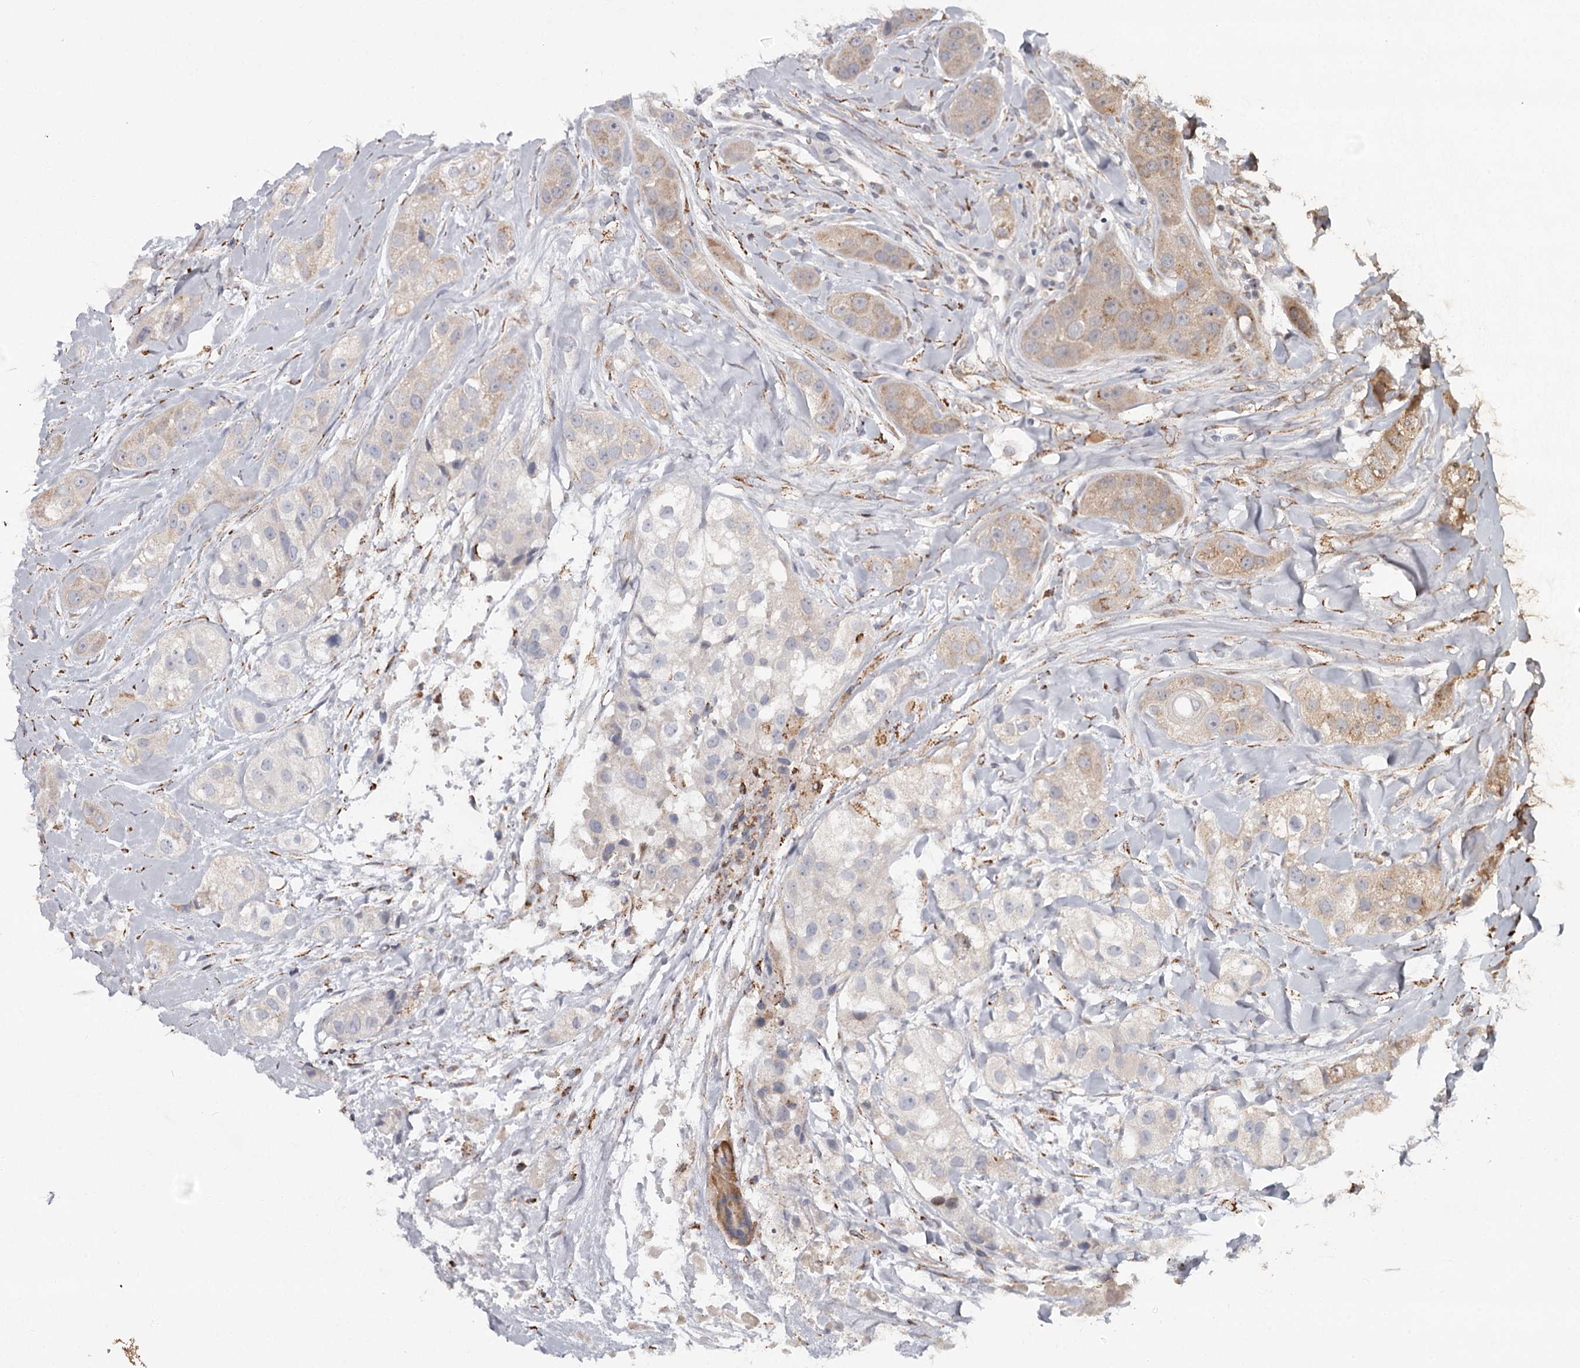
{"staining": {"intensity": "moderate", "quantity": "<25%", "location": "cytoplasmic/membranous"}, "tissue": "head and neck cancer", "cell_type": "Tumor cells", "image_type": "cancer", "snomed": [{"axis": "morphology", "description": "Normal tissue, NOS"}, {"axis": "morphology", "description": "Squamous cell carcinoma, NOS"}, {"axis": "topography", "description": "Skeletal muscle"}, {"axis": "topography", "description": "Head-Neck"}], "caption": "Protein expression analysis of head and neck cancer reveals moderate cytoplasmic/membranous positivity in about <25% of tumor cells. The protein of interest is shown in brown color, while the nuclei are stained blue.", "gene": "CDC123", "patient": {"sex": "male", "age": 51}}